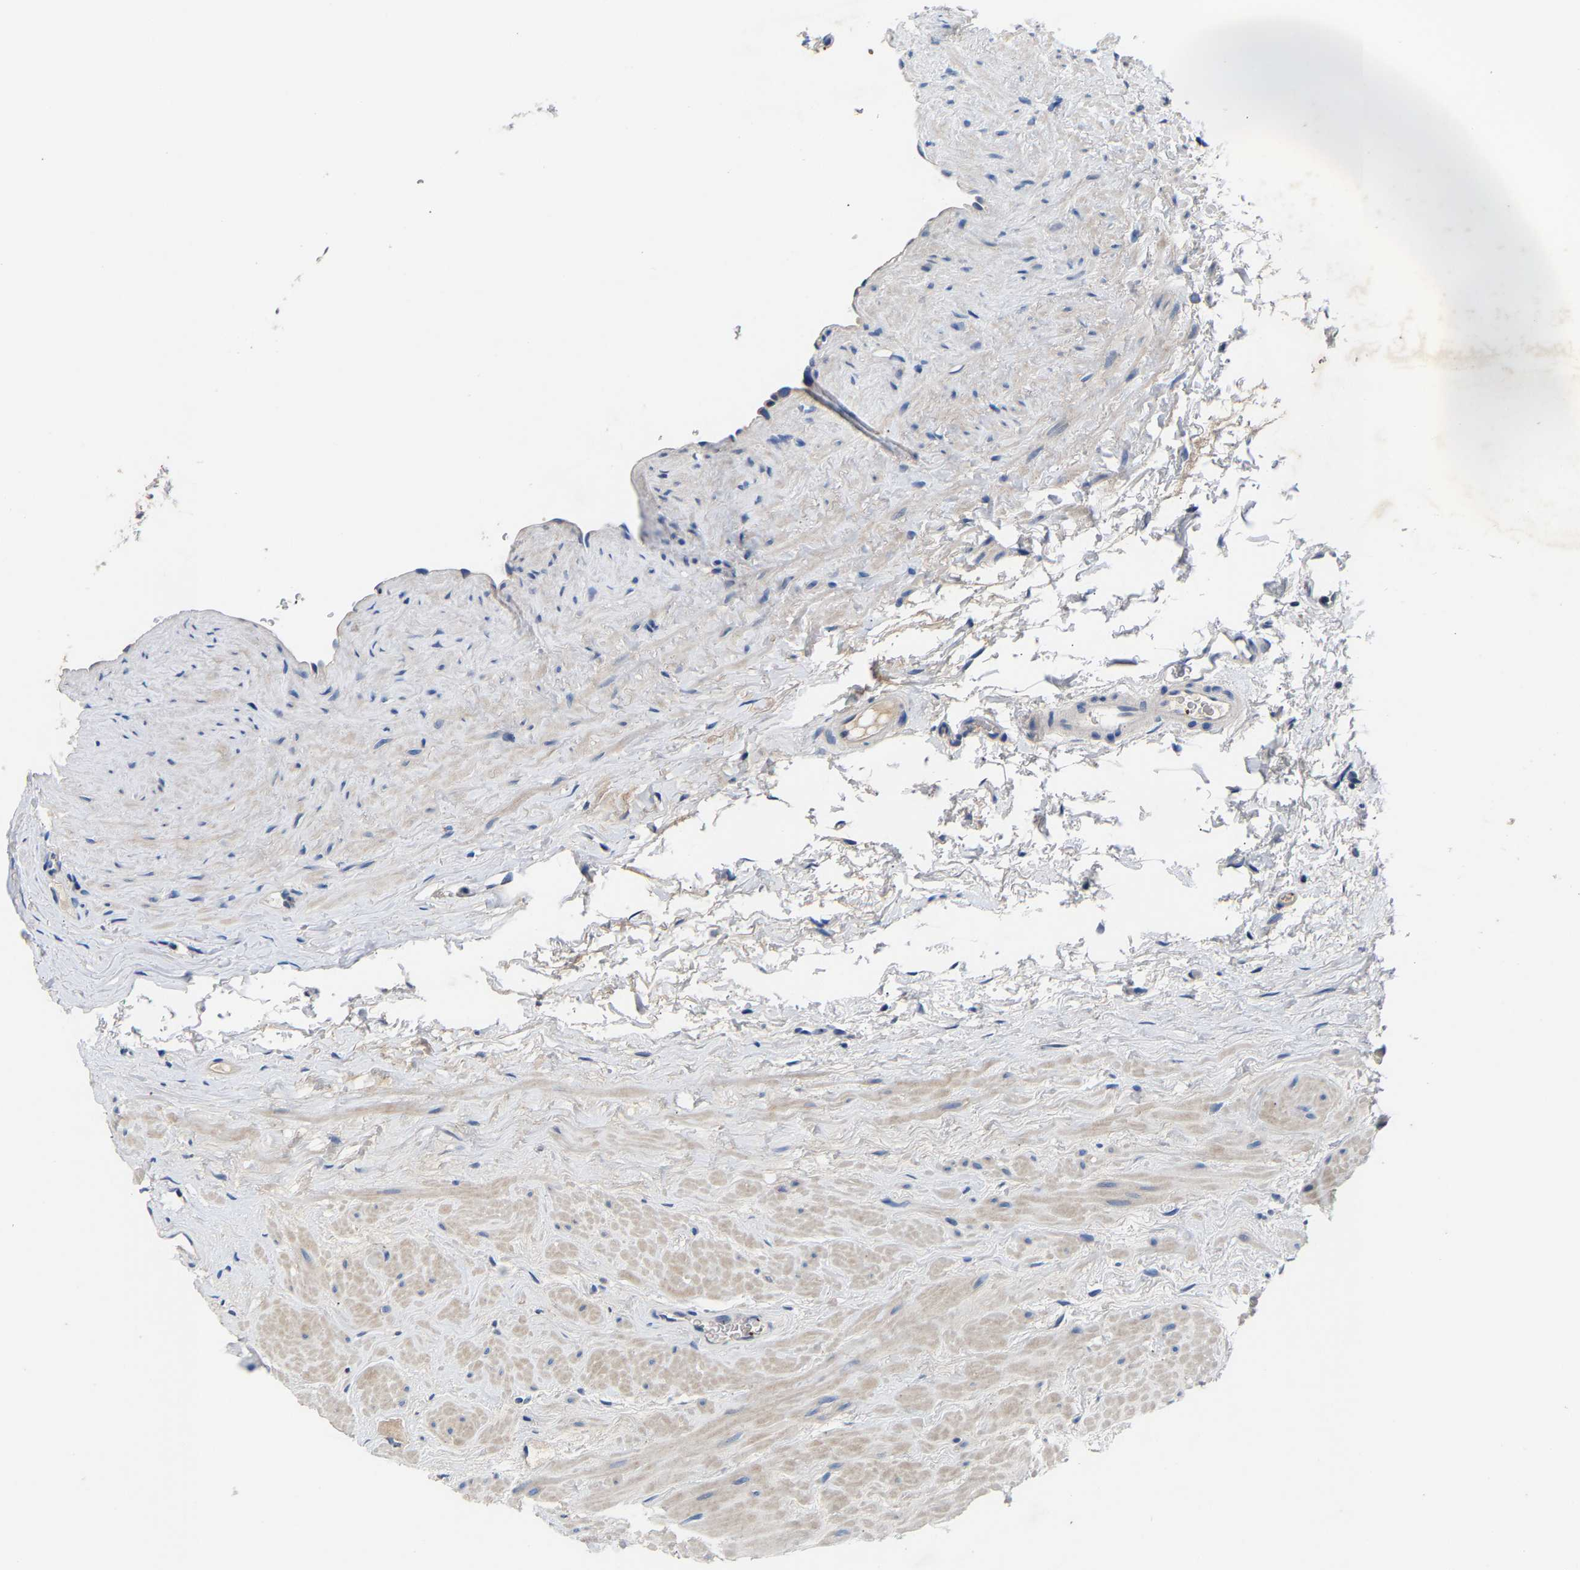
{"staining": {"intensity": "negative", "quantity": "none", "location": "none"}, "tissue": "prostate", "cell_type": "Glandular cells", "image_type": "normal", "snomed": [{"axis": "morphology", "description": "Normal tissue, NOS"}, {"axis": "morphology", "description": "Urothelial carcinoma, Low grade"}, {"axis": "topography", "description": "Urinary bladder"}, {"axis": "topography", "description": "Prostate"}], "caption": "Immunohistochemistry micrograph of benign prostate: human prostate stained with DAB (3,3'-diaminobenzidine) reveals no significant protein expression in glandular cells.", "gene": "CCDC171", "patient": {"sex": "male", "age": 60}}